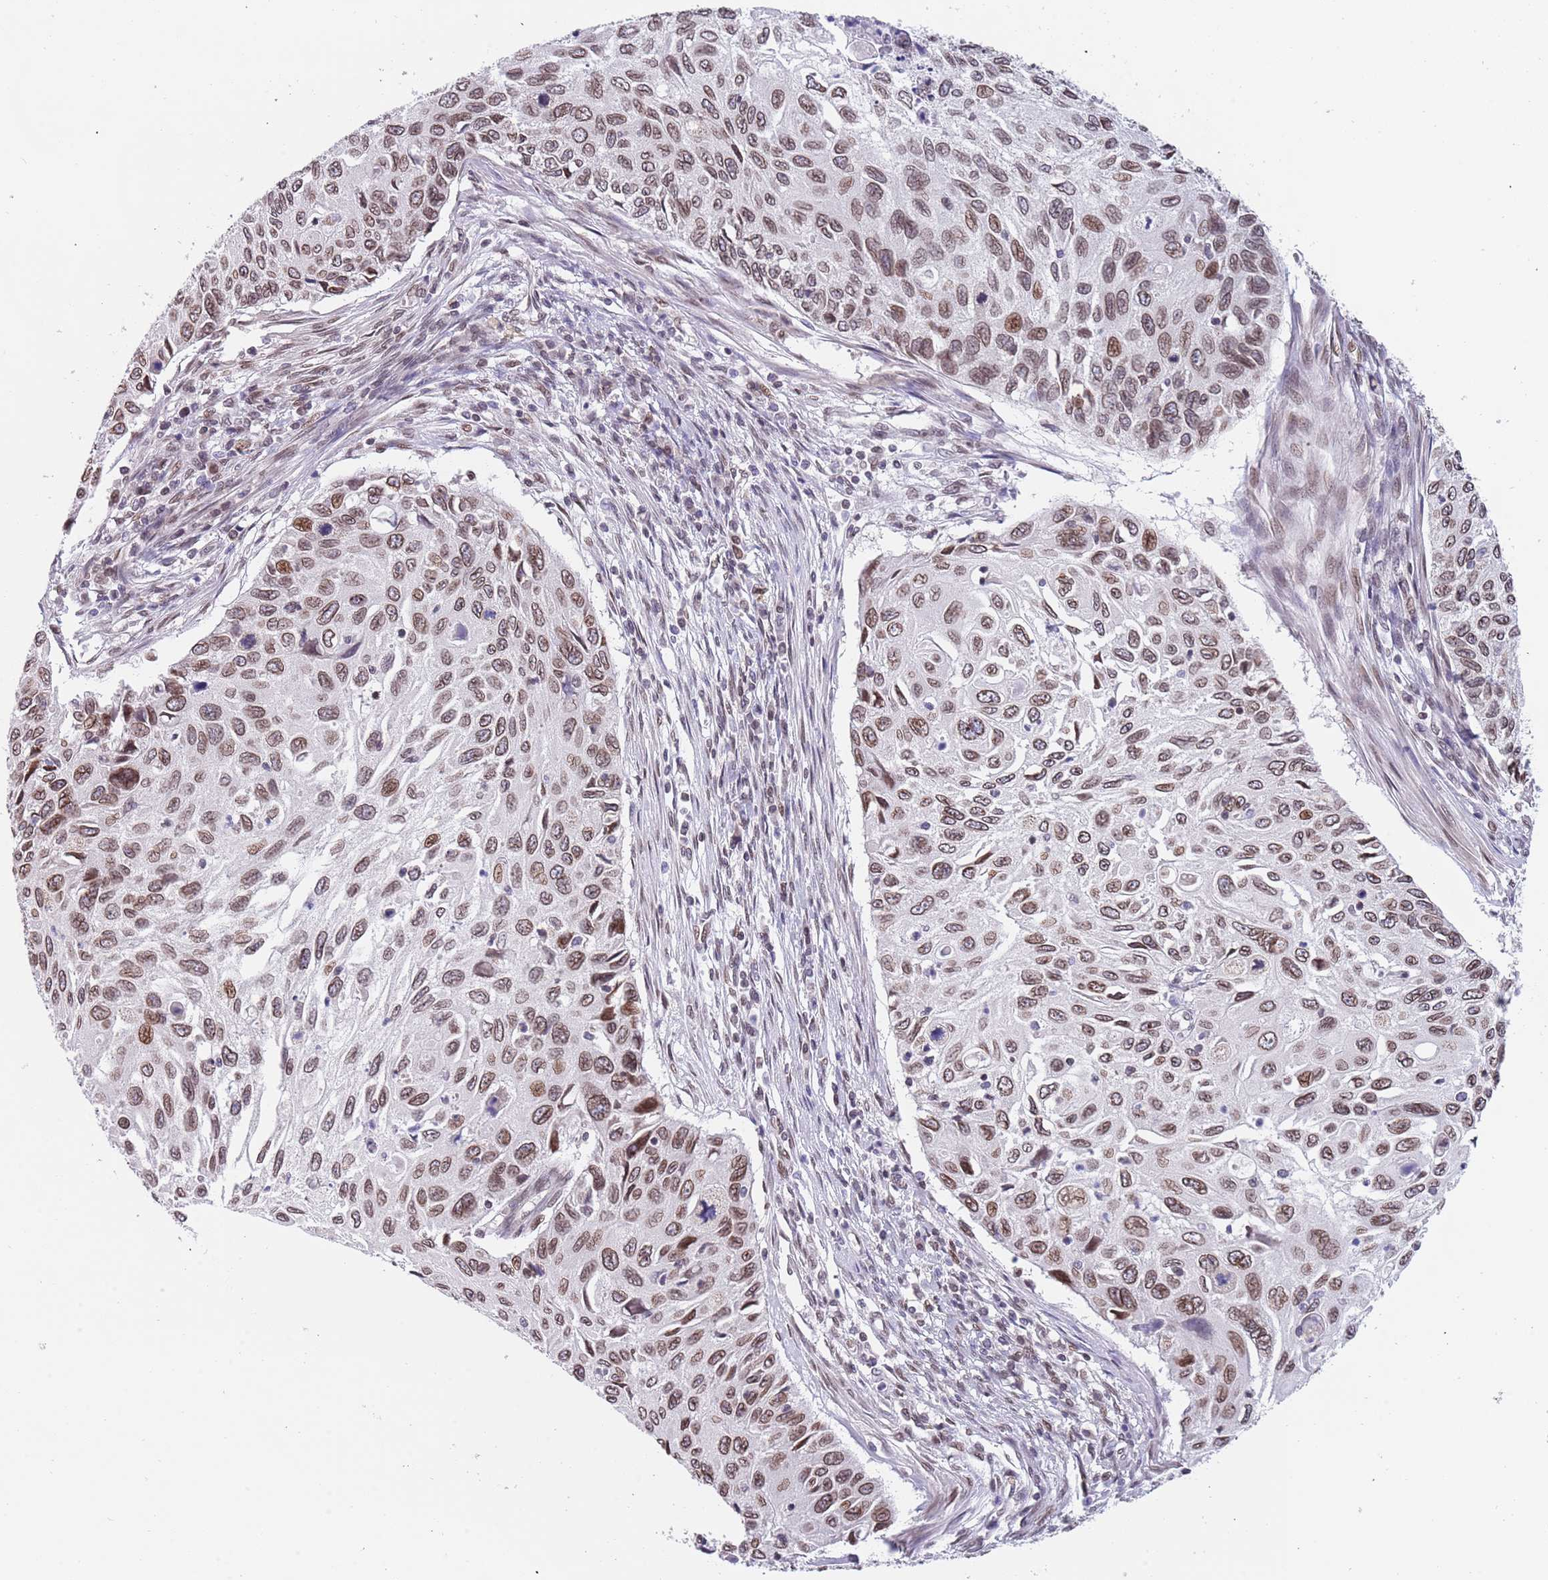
{"staining": {"intensity": "moderate", "quantity": ">75%", "location": "cytoplasmic/membranous,nuclear"}, "tissue": "cervical cancer", "cell_type": "Tumor cells", "image_type": "cancer", "snomed": [{"axis": "morphology", "description": "Squamous cell carcinoma, NOS"}, {"axis": "topography", "description": "Cervix"}], "caption": "Immunohistochemical staining of human cervical cancer (squamous cell carcinoma) demonstrates moderate cytoplasmic/membranous and nuclear protein expression in about >75% of tumor cells.", "gene": "KLHDC2", "patient": {"sex": "female", "age": 70}}